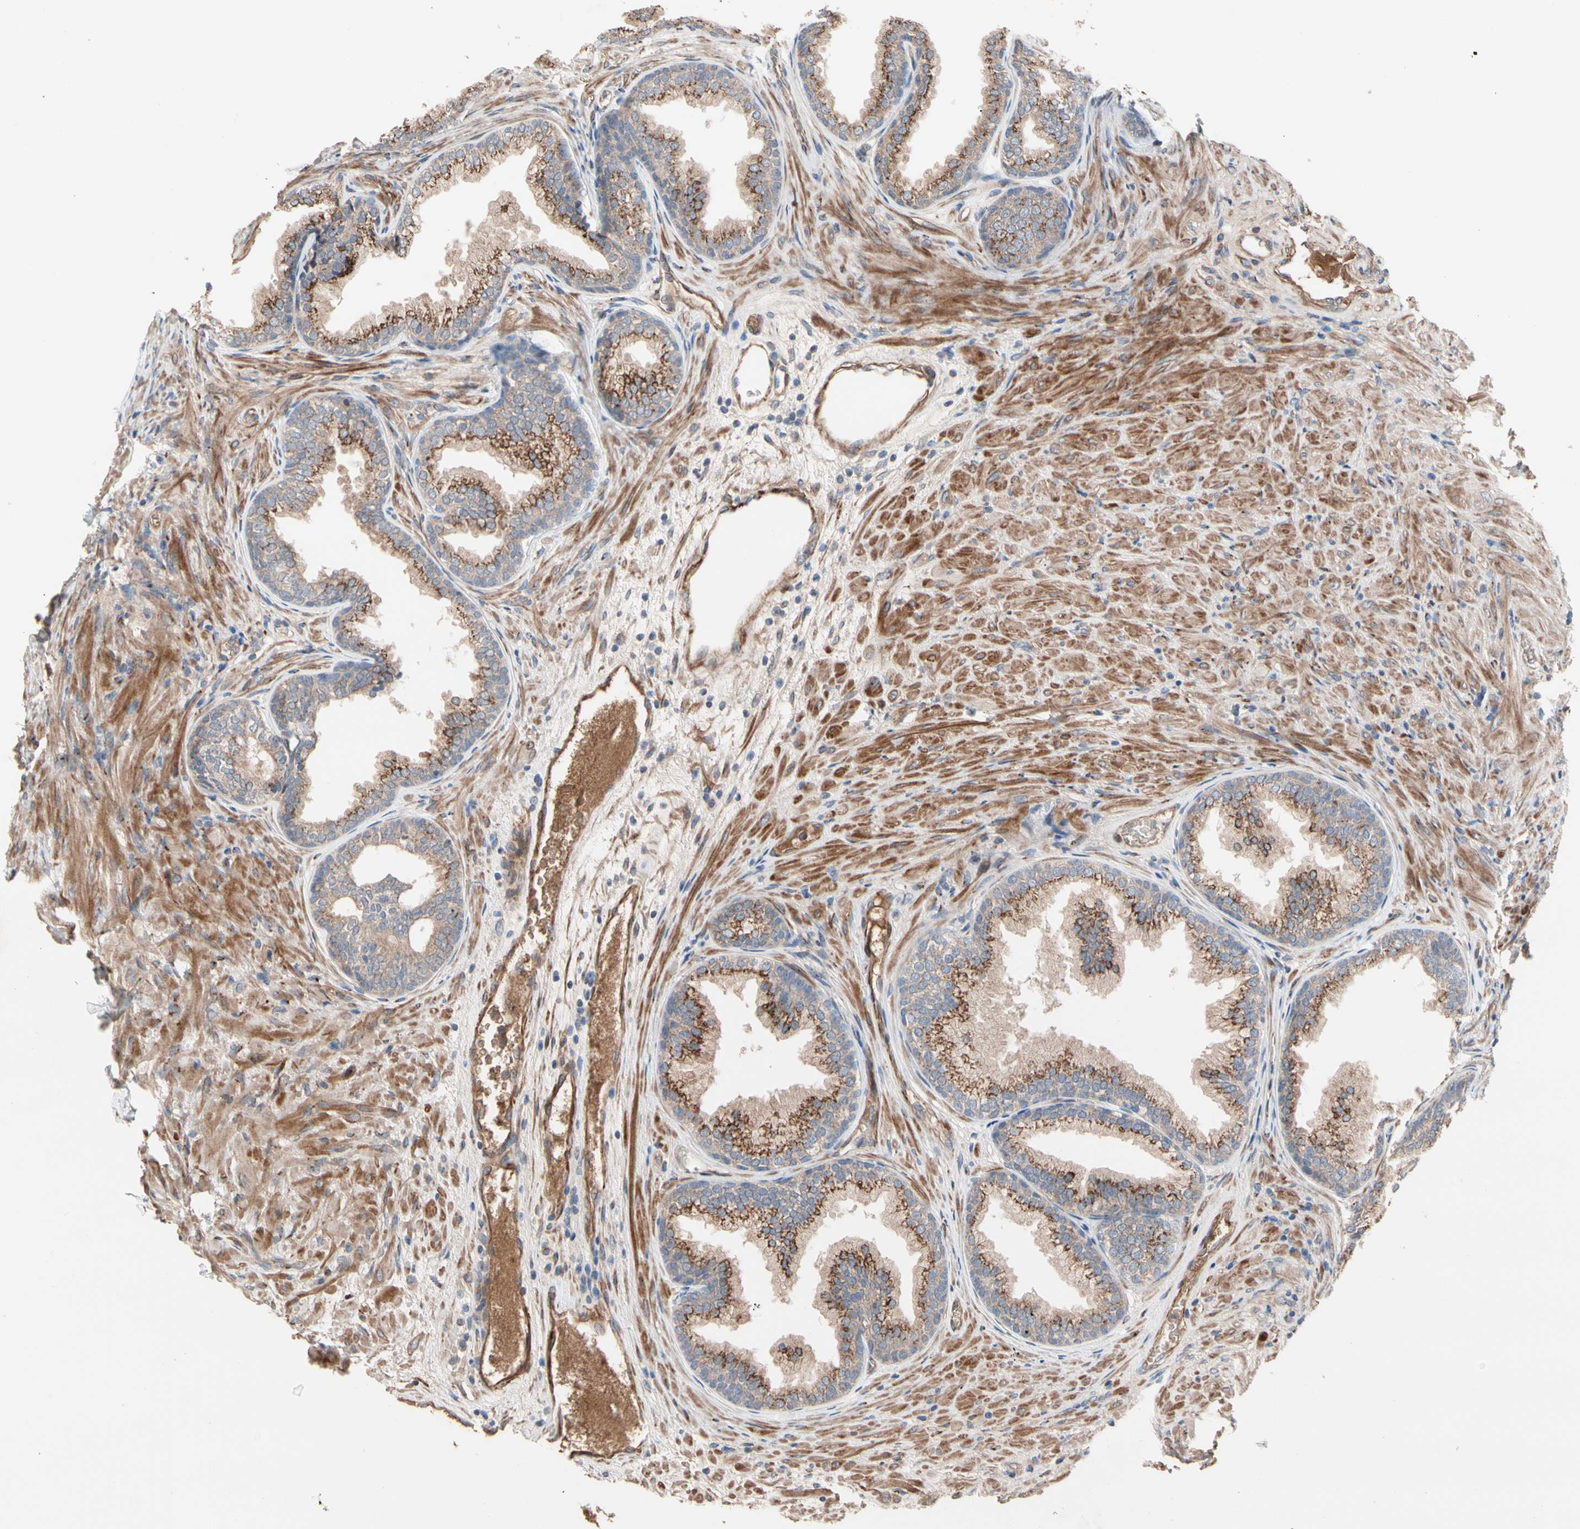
{"staining": {"intensity": "strong", "quantity": ">75%", "location": "cytoplasmic/membranous"}, "tissue": "prostate", "cell_type": "Glandular cells", "image_type": "normal", "snomed": [{"axis": "morphology", "description": "Normal tissue, NOS"}, {"axis": "topography", "description": "Prostate"}], "caption": "Brown immunohistochemical staining in benign prostate shows strong cytoplasmic/membranous expression in about >75% of glandular cells. (Stains: DAB (3,3'-diaminobenzidine) in brown, nuclei in blue, Microscopy: brightfield microscopy at high magnification).", "gene": "GCK", "patient": {"sex": "male", "age": 76}}